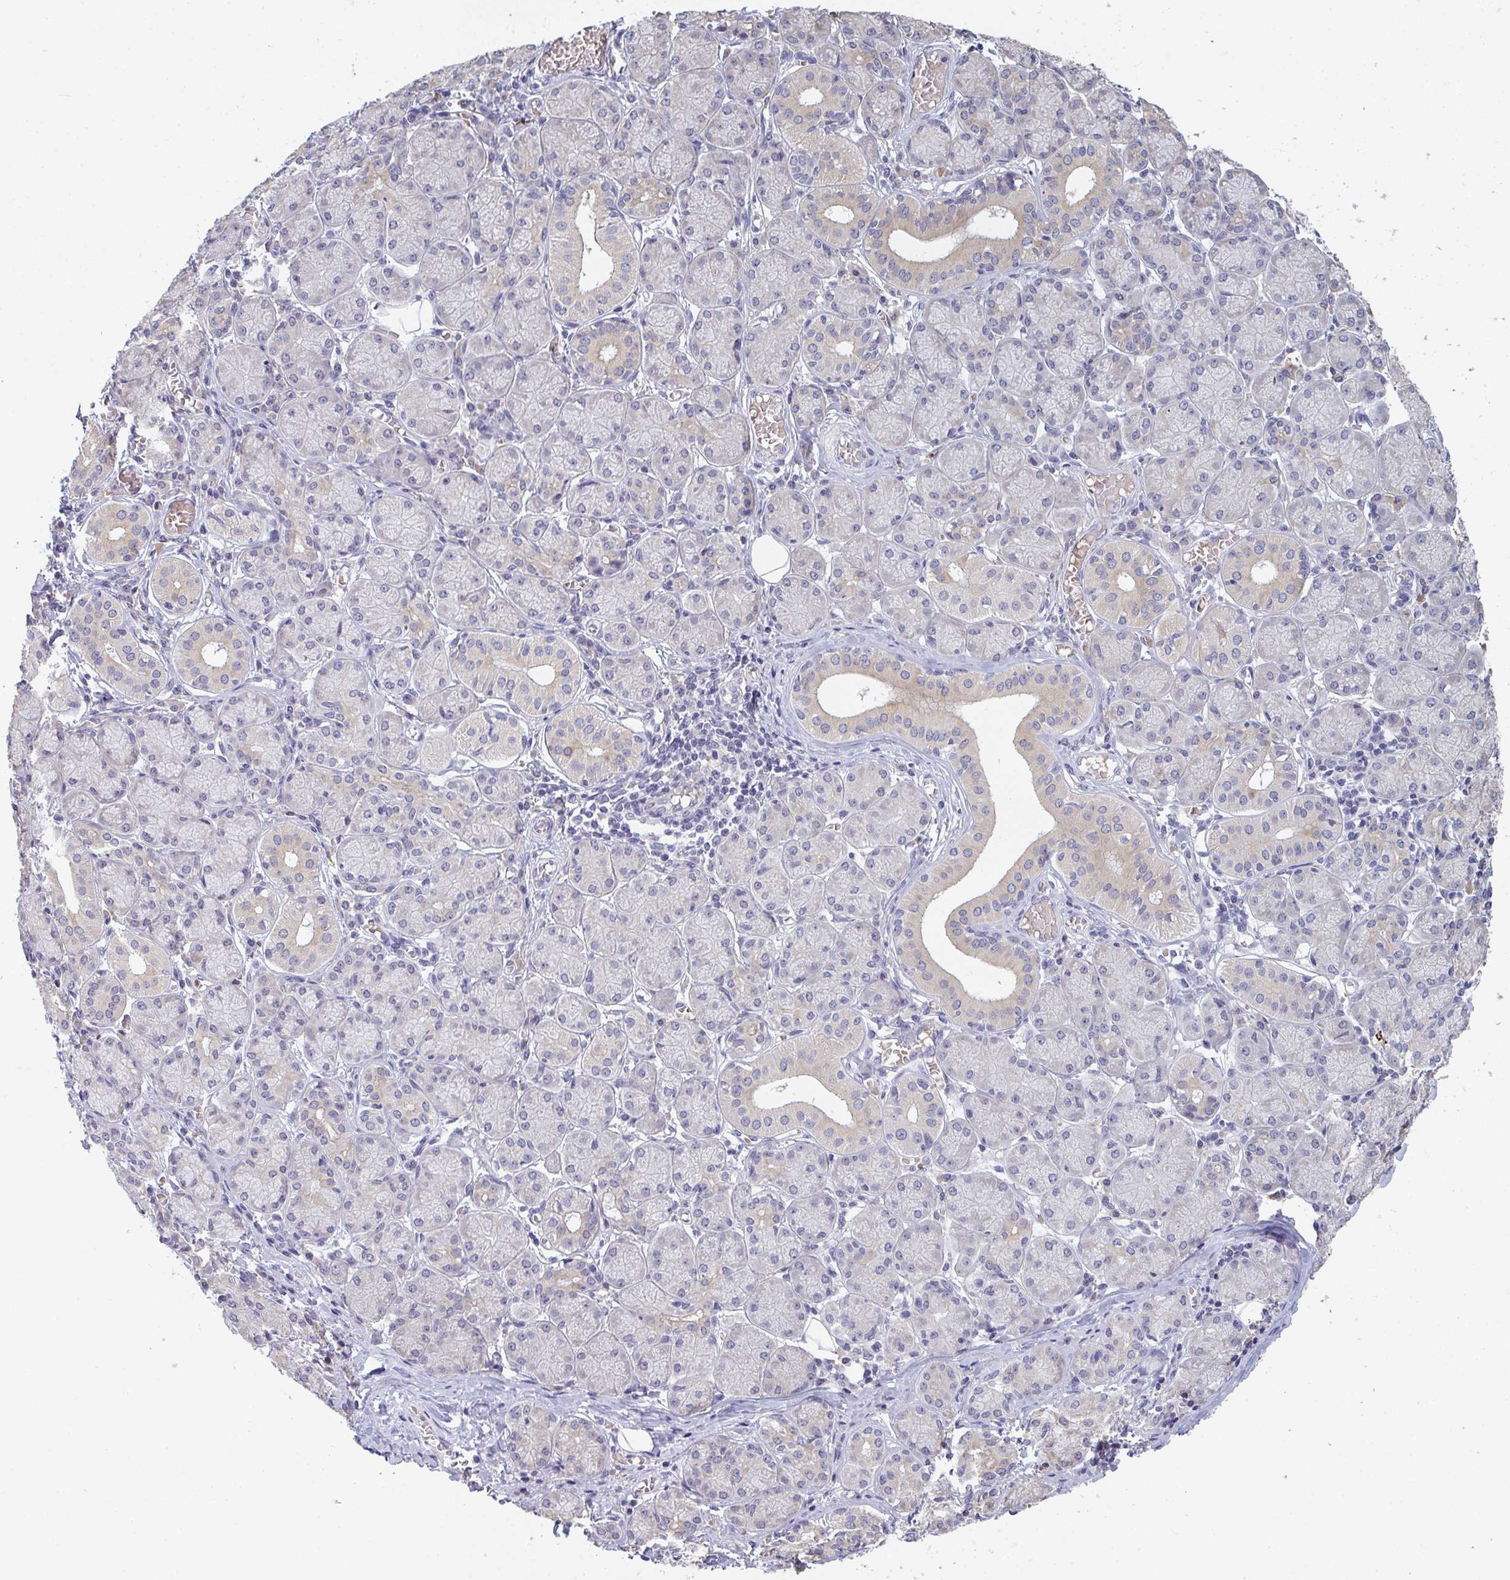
{"staining": {"intensity": "weak", "quantity": "<25%", "location": "cytoplasmic/membranous"}, "tissue": "salivary gland", "cell_type": "Glandular cells", "image_type": "normal", "snomed": [{"axis": "morphology", "description": "Normal tissue, NOS"}, {"axis": "topography", "description": "Salivary gland"}], "caption": "High magnification brightfield microscopy of benign salivary gland stained with DAB (brown) and counterstained with hematoxylin (blue): glandular cells show no significant expression. (Brightfield microscopy of DAB (3,3'-diaminobenzidine) immunohistochemistry at high magnification).", "gene": "RIOK1", "patient": {"sex": "female", "age": 24}}